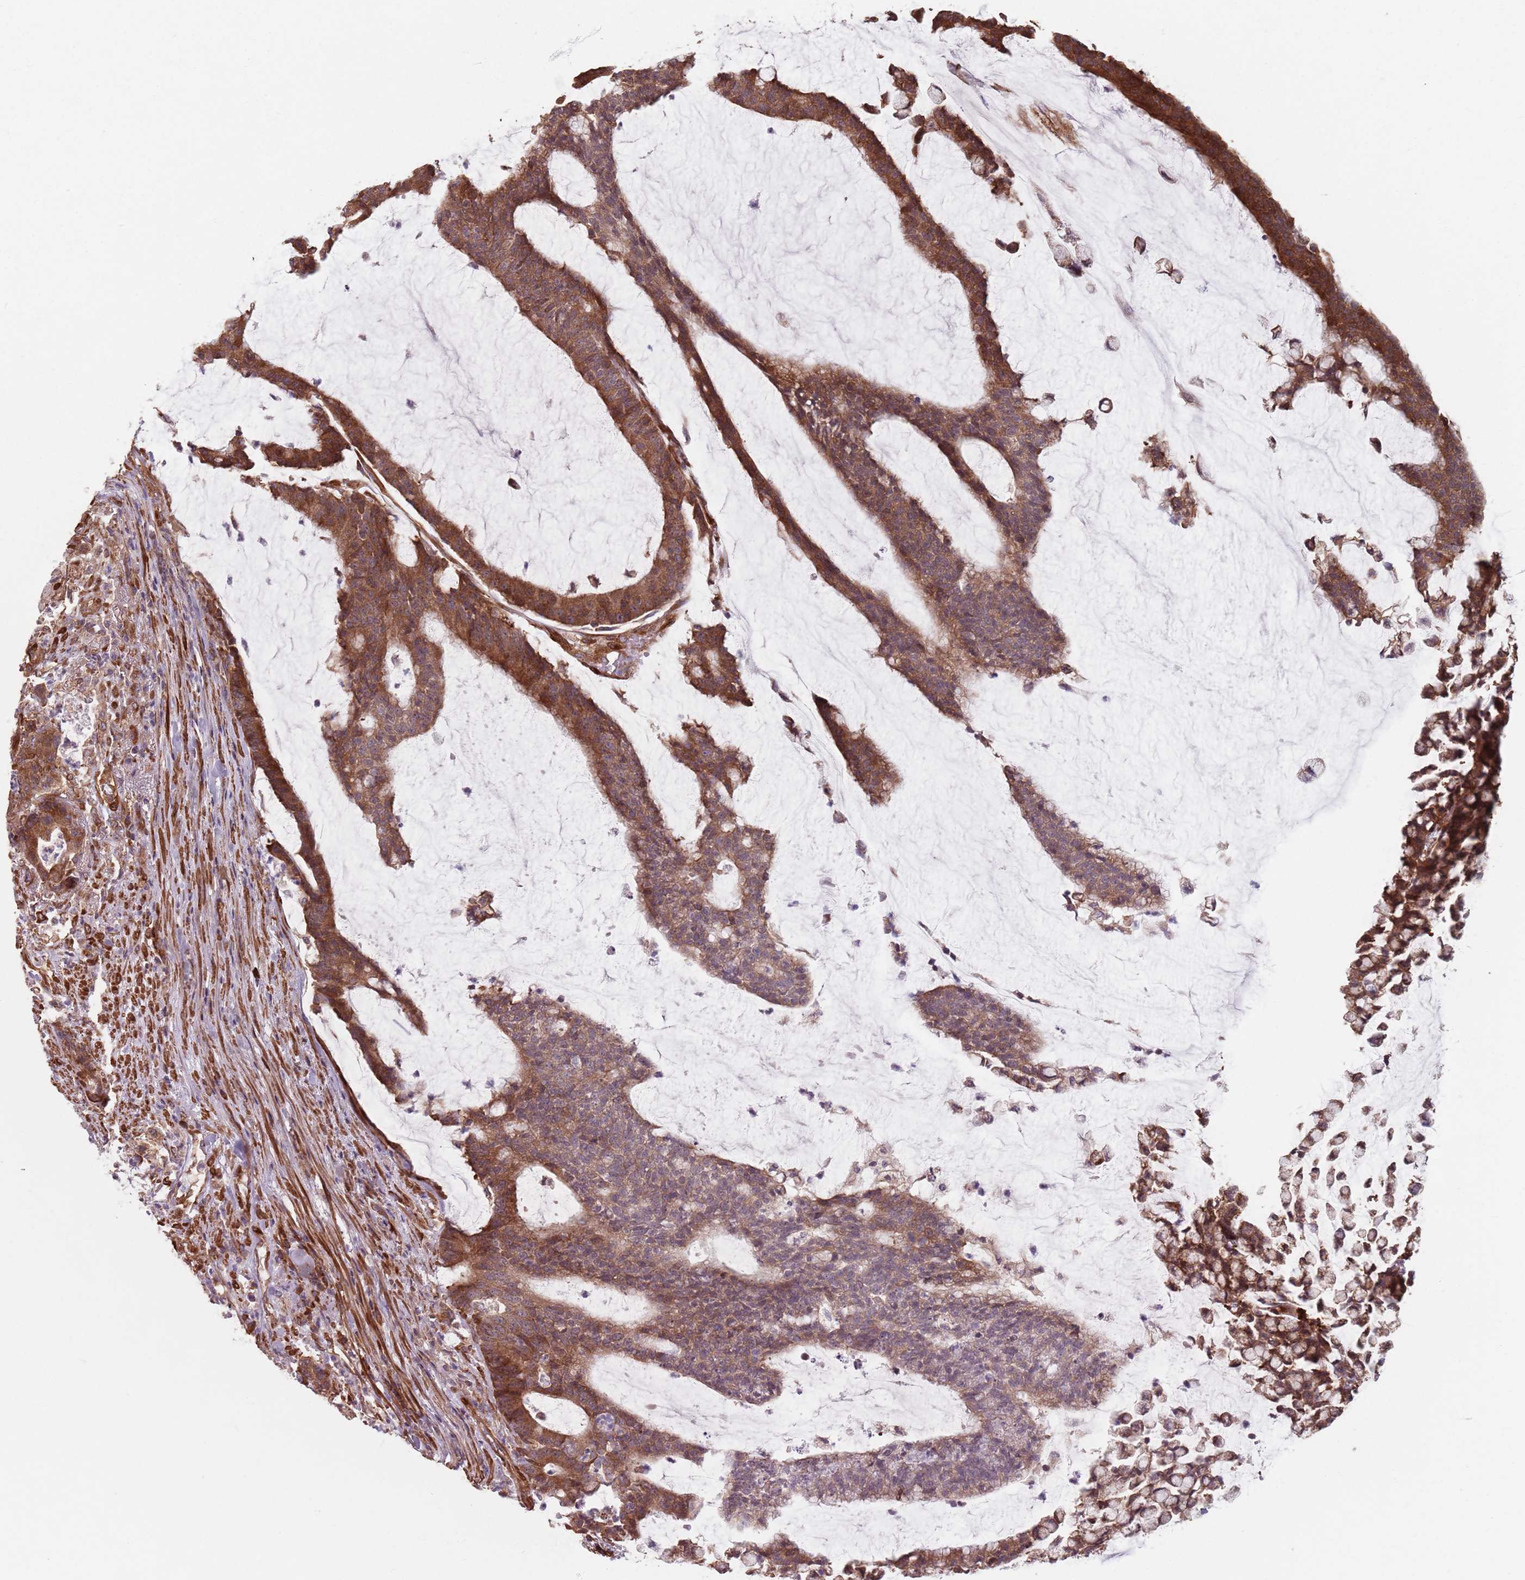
{"staining": {"intensity": "moderate", "quantity": ">75%", "location": "cytoplasmic/membranous"}, "tissue": "colorectal cancer", "cell_type": "Tumor cells", "image_type": "cancer", "snomed": [{"axis": "morphology", "description": "Adenocarcinoma, NOS"}, {"axis": "topography", "description": "Colon"}], "caption": "A brown stain labels moderate cytoplasmic/membranous expression of a protein in colorectal adenocarcinoma tumor cells. (brown staining indicates protein expression, while blue staining denotes nuclei).", "gene": "NOTCH3", "patient": {"sex": "female", "age": 84}}